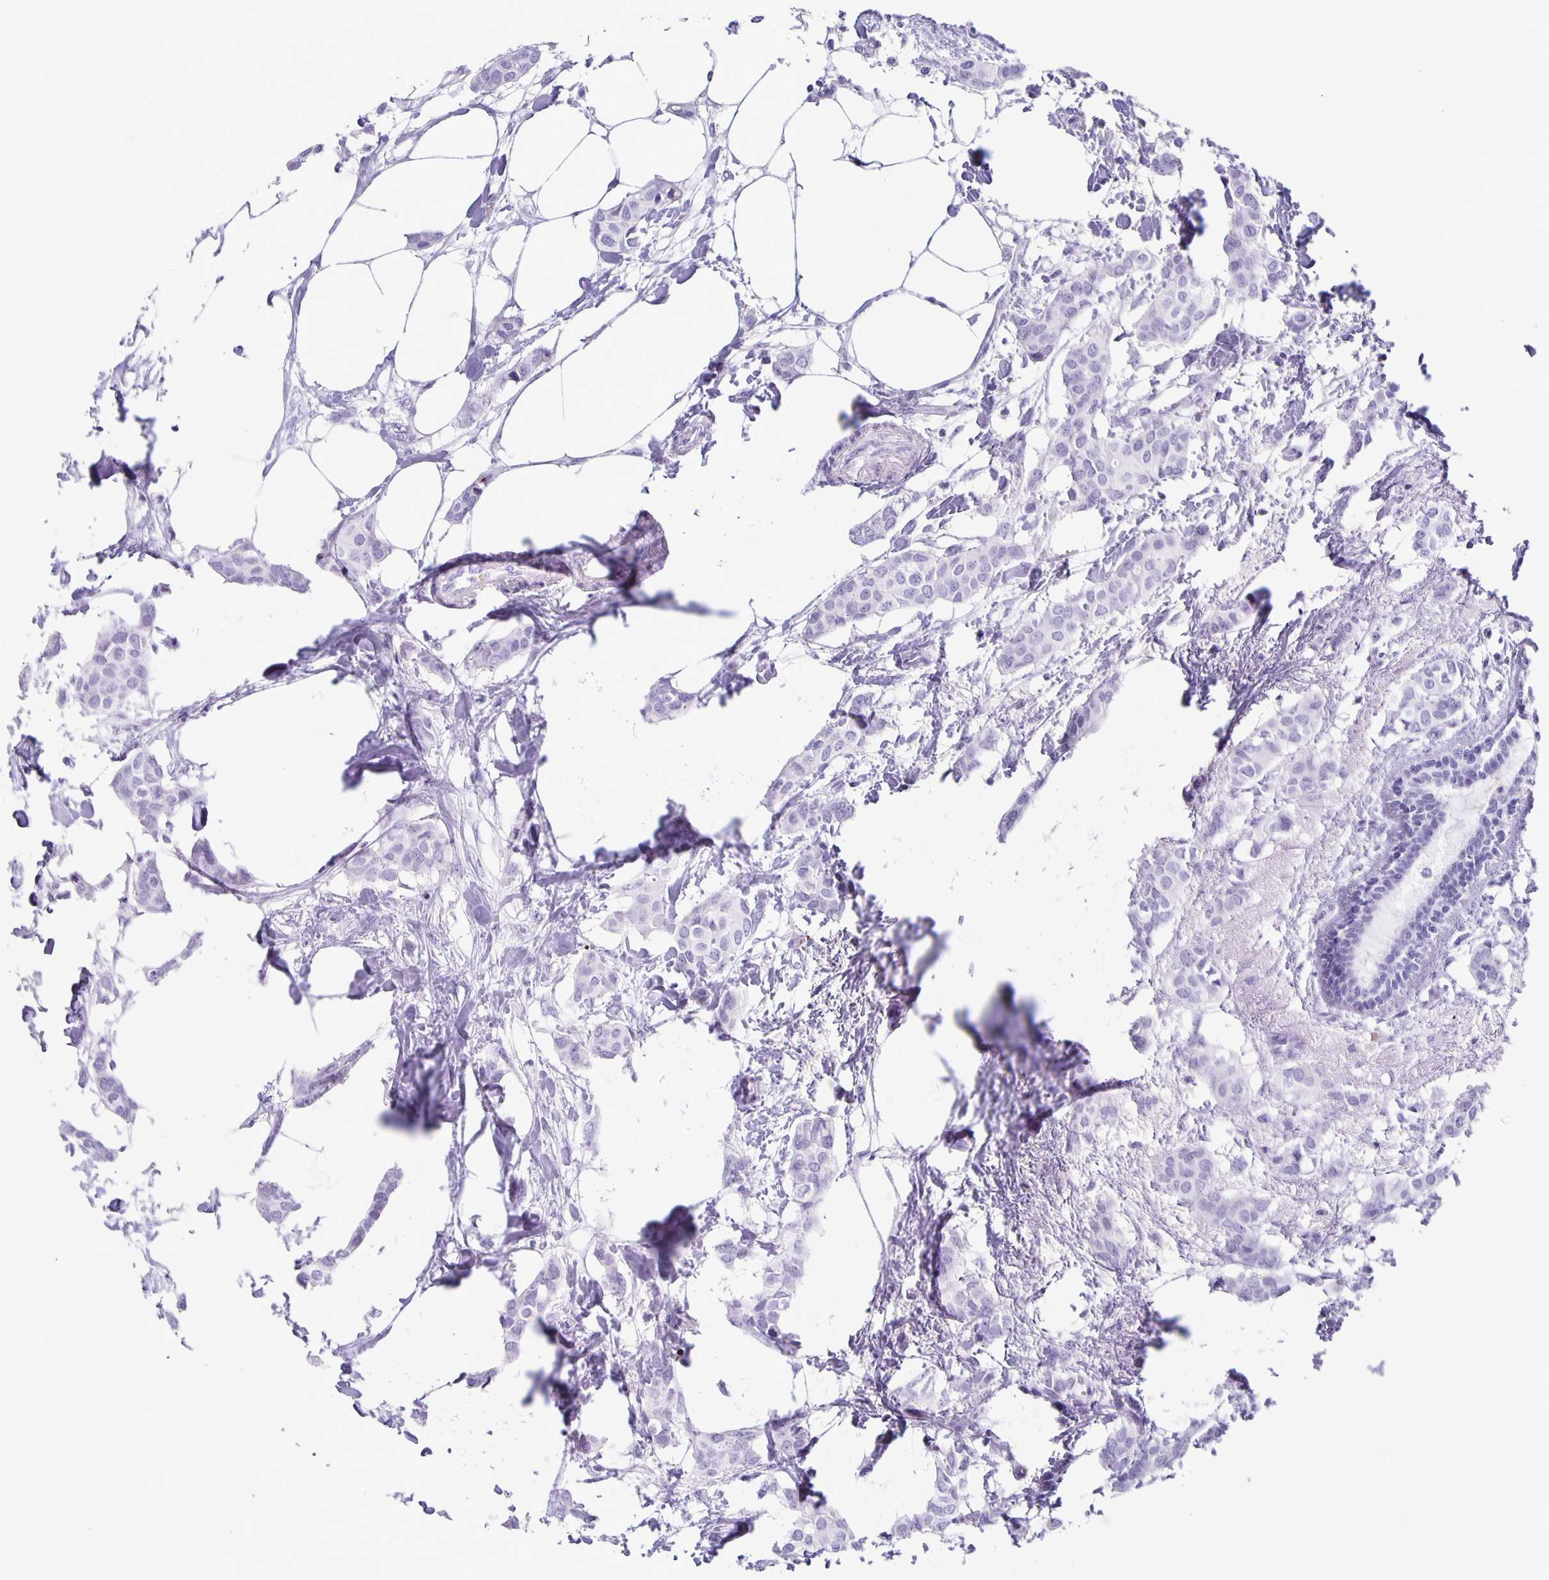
{"staining": {"intensity": "negative", "quantity": "none", "location": "none"}, "tissue": "breast cancer", "cell_type": "Tumor cells", "image_type": "cancer", "snomed": [{"axis": "morphology", "description": "Duct carcinoma"}, {"axis": "topography", "description": "Breast"}], "caption": "Protein analysis of breast invasive ductal carcinoma displays no significant staining in tumor cells. (DAB (3,3'-diaminobenzidine) immunohistochemistry (IHC) visualized using brightfield microscopy, high magnification).", "gene": "AQP6", "patient": {"sex": "female", "age": 62}}